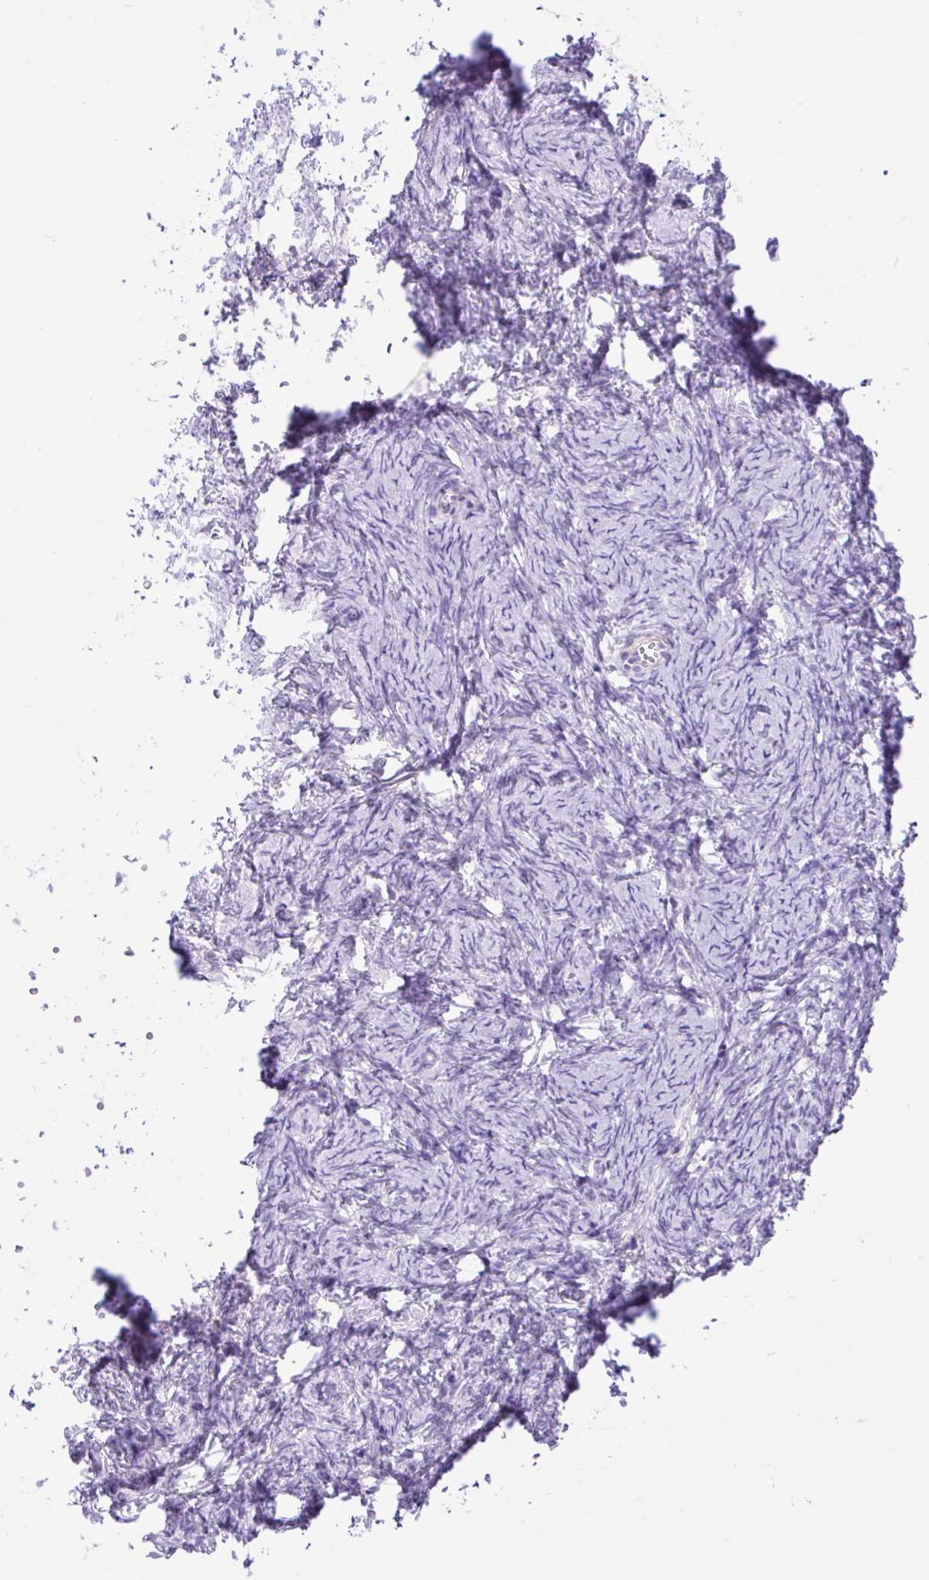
{"staining": {"intensity": "negative", "quantity": "none", "location": "none"}, "tissue": "ovary", "cell_type": "Follicle cells", "image_type": "normal", "snomed": [{"axis": "morphology", "description": "Normal tissue, NOS"}, {"axis": "topography", "description": "Ovary"}], "caption": "Immunohistochemical staining of unremarkable human ovary shows no significant expression in follicle cells.", "gene": "ANO4", "patient": {"sex": "female", "age": 41}}